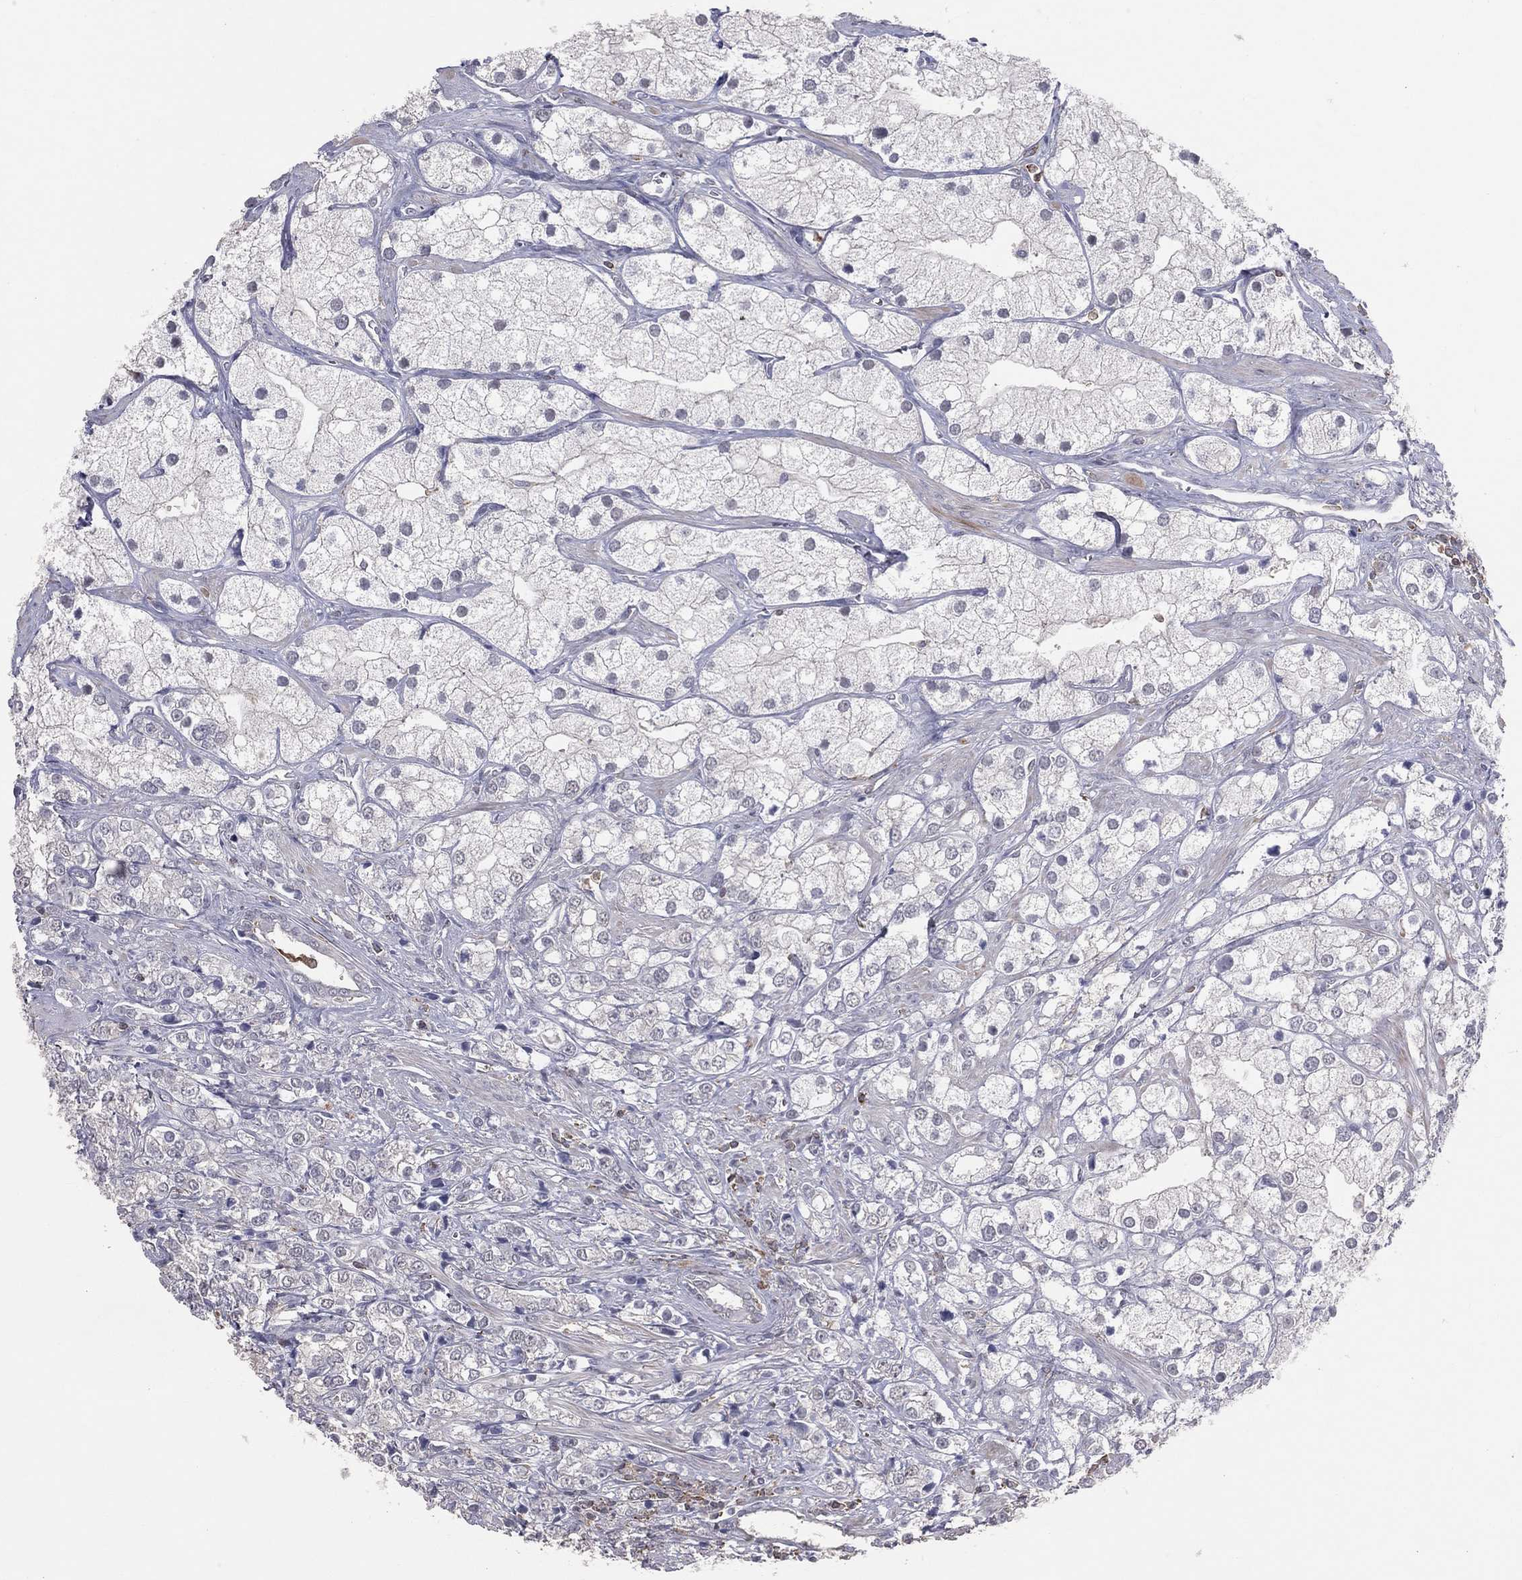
{"staining": {"intensity": "negative", "quantity": "none", "location": "none"}, "tissue": "prostate cancer", "cell_type": "Tumor cells", "image_type": "cancer", "snomed": [{"axis": "morphology", "description": "Adenocarcinoma, NOS"}, {"axis": "topography", "description": "Prostate and seminal vesicle, NOS"}, {"axis": "topography", "description": "Prostate"}], "caption": "There is no significant positivity in tumor cells of prostate adenocarcinoma.", "gene": "PSTPIP1", "patient": {"sex": "male", "age": 79}}